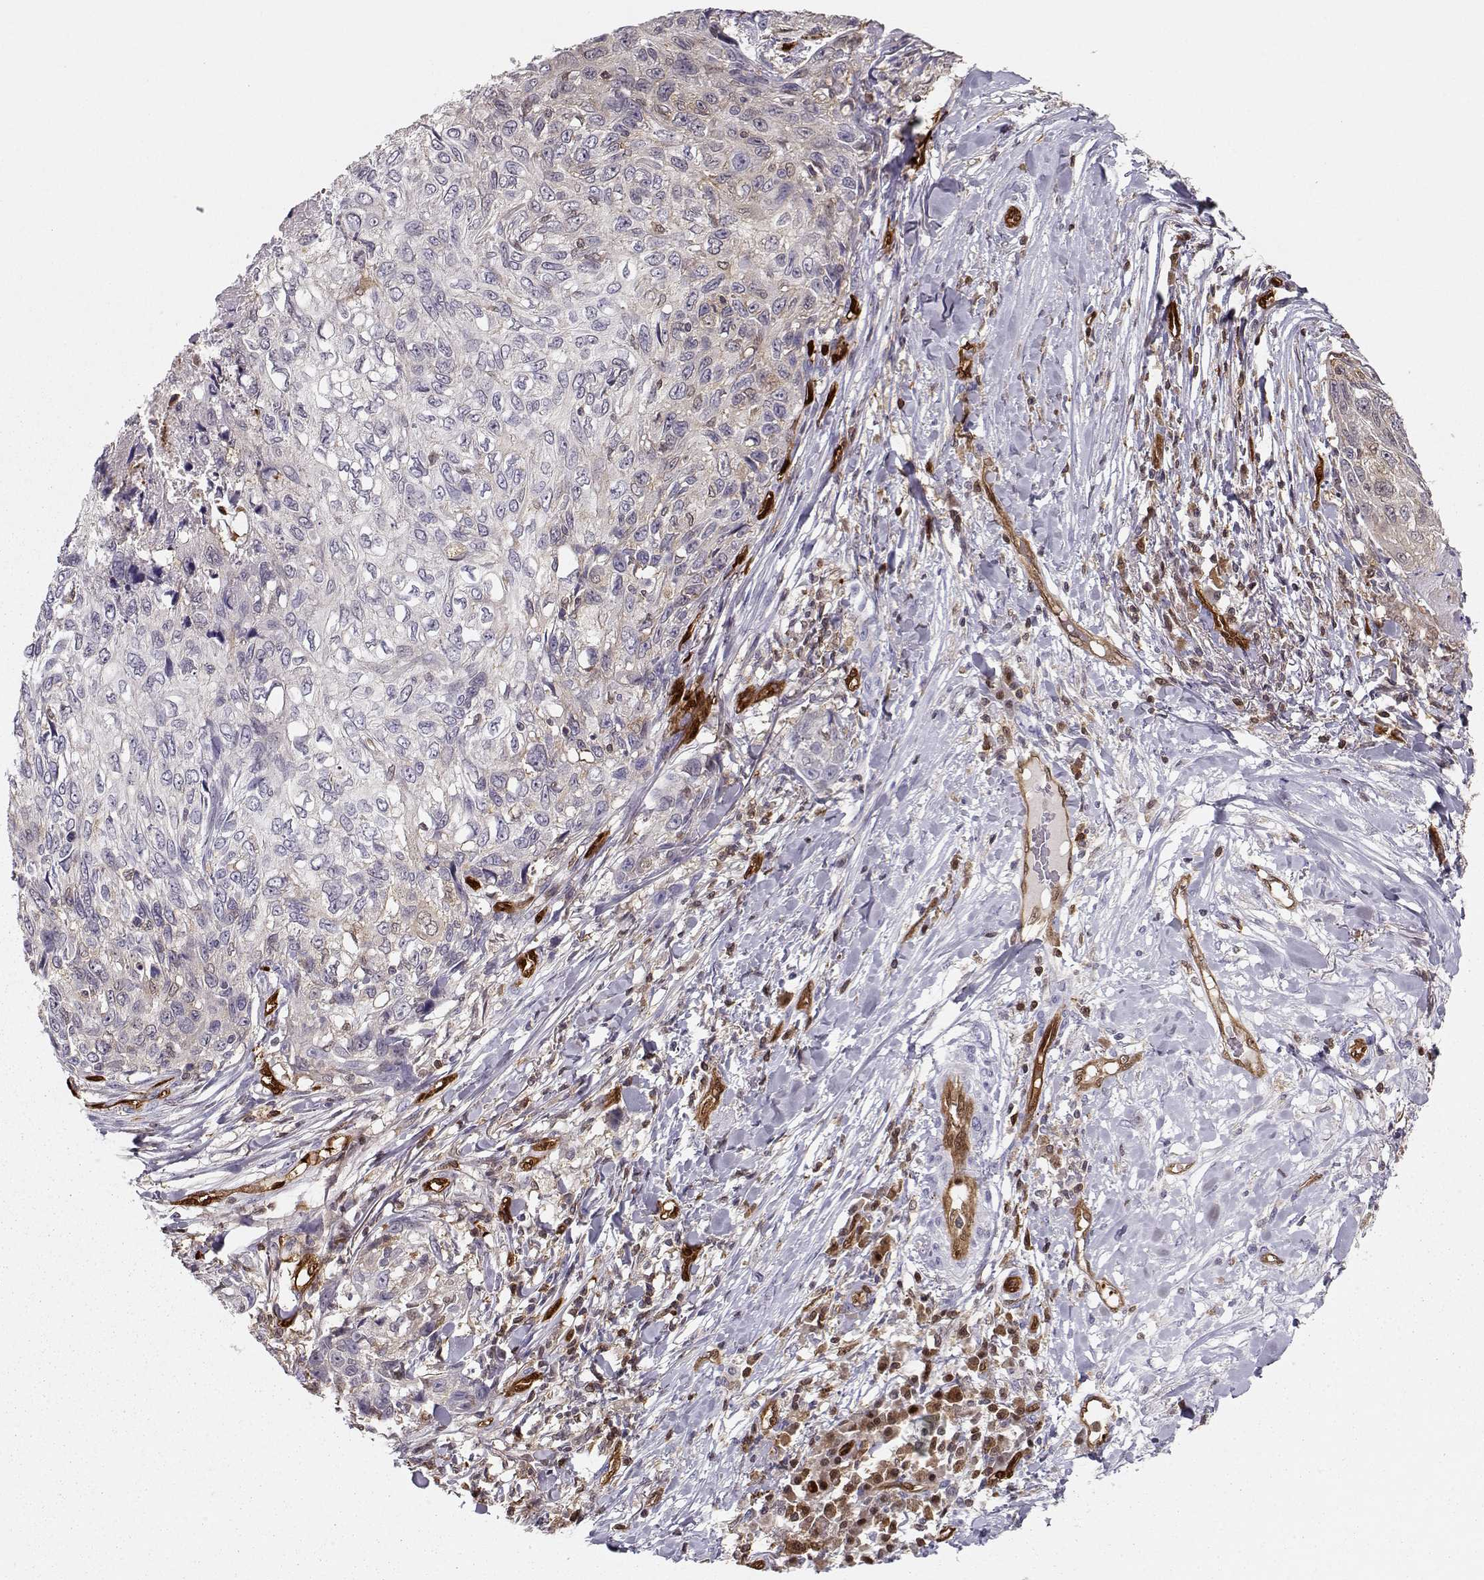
{"staining": {"intensity": "negative", "quantity": "none", "location": "none"}, "tissue": "skin cancer", "cell_type": "Tumor cells", "image_type": "cancer", "snomed": [{"axis": "morphology", "description": "Squamous cell carcinoma, NOS"}, {"axis": "topography", "description": "Skin"}], "caption": "Immunohistochemistry (IHC) of human skin cancer (squamous cell carcinoma) reveals no positivity in tumor cells.", "gene": "PNP", "patient": {"sex": "male", "age": 92}}